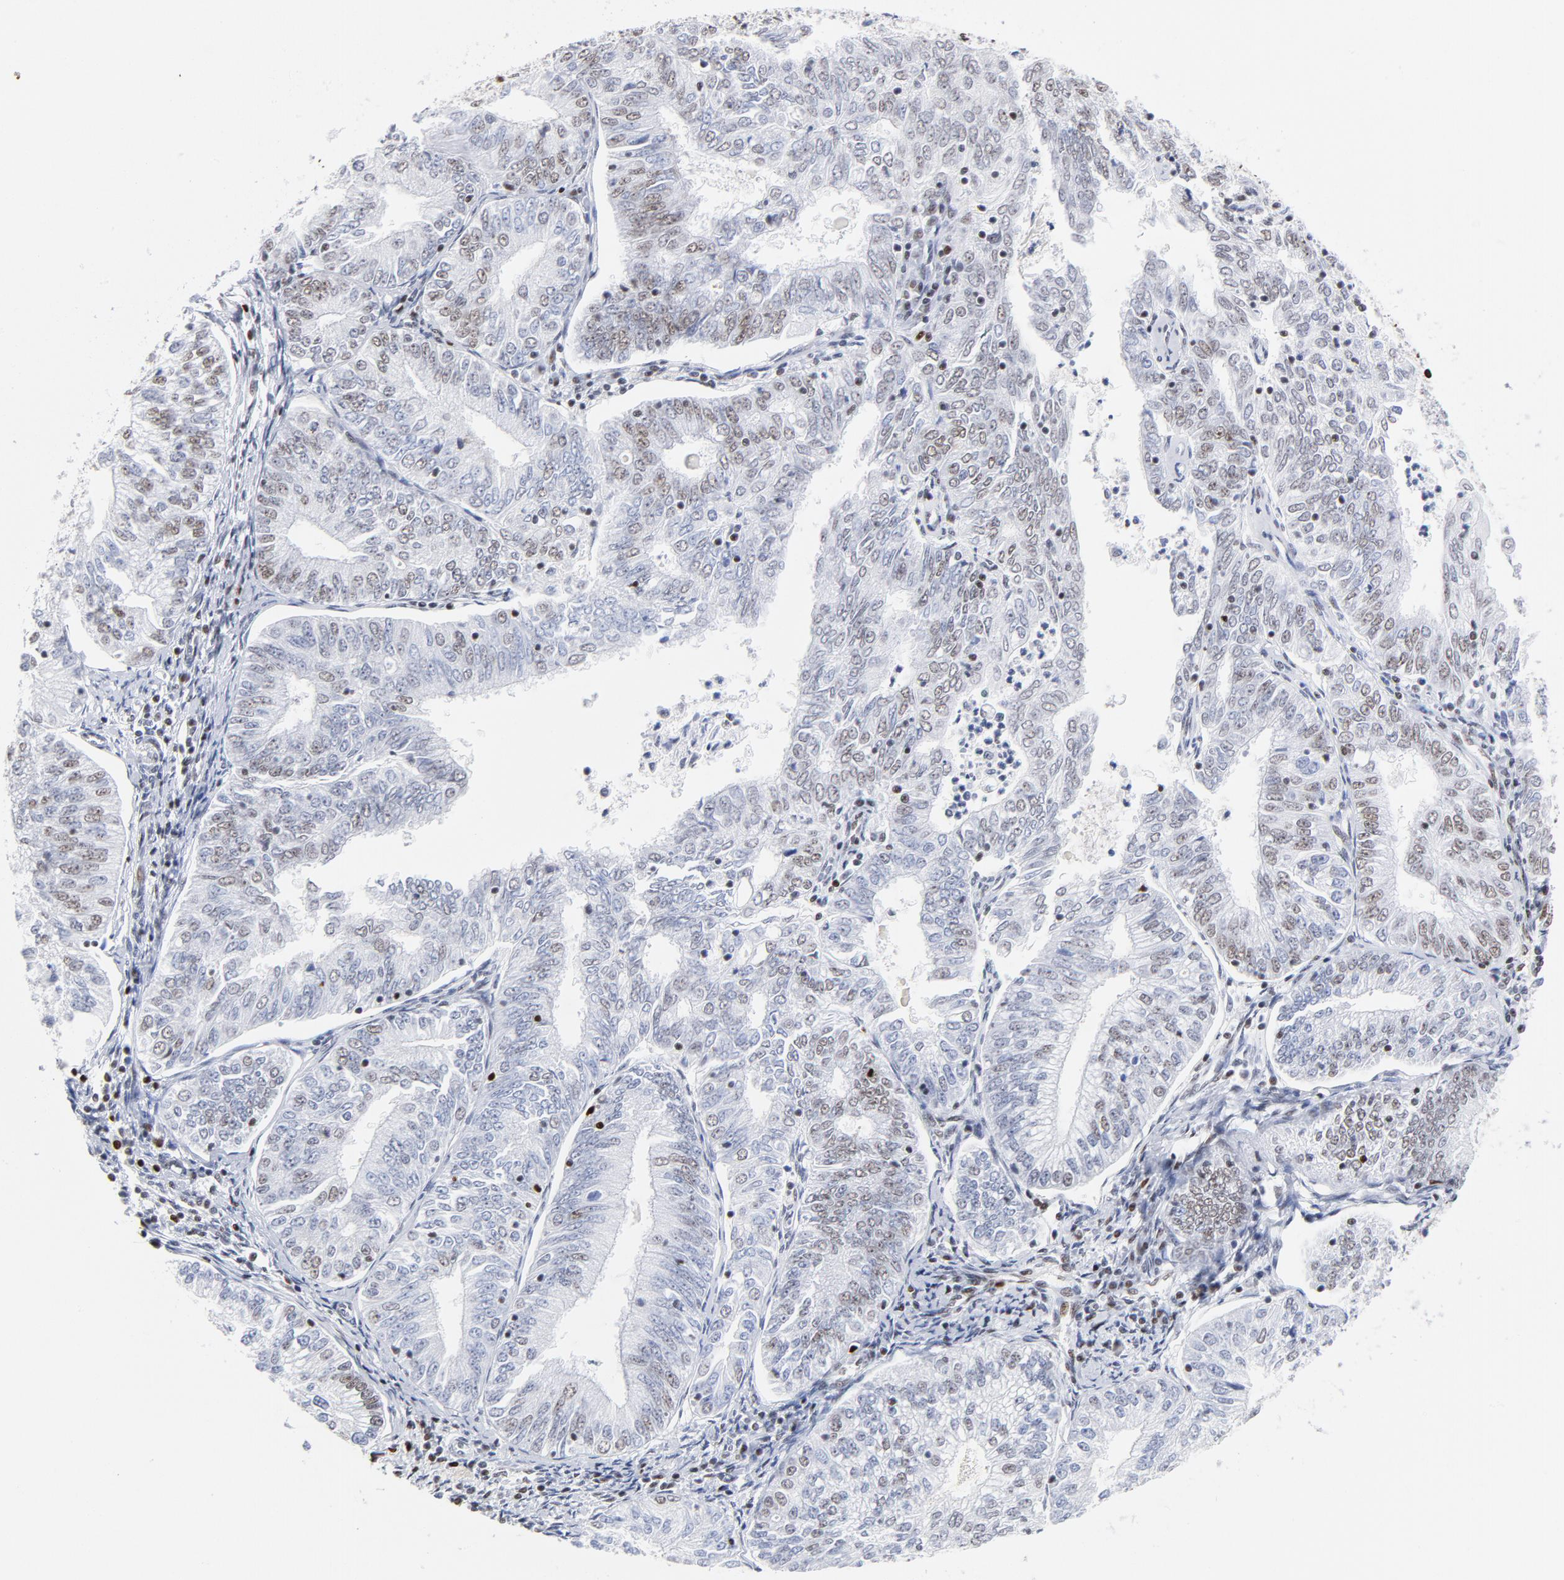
{"staining": {"intensity": "strong", "quantity": ">75%", "location": "nuclear"}, "tissue": "endometrial cancer", "cell_type": "Tumor cells", "image_type": "cancer", "snomed": [{"axis": "morphology", "description": "Adenocarcinoma, NOS"}, {"axis": "topography", "description": "Endometrium"}], "caption": "High-power microscopy captured an immunohistochemistry (IHC) photomicrograph of endometrial adenocarcinoma, revealing strong nuclear staining in about >75% of tumor cells.", "gene": "XRCC5", "patient": {"sex": "female", "age": 69}}